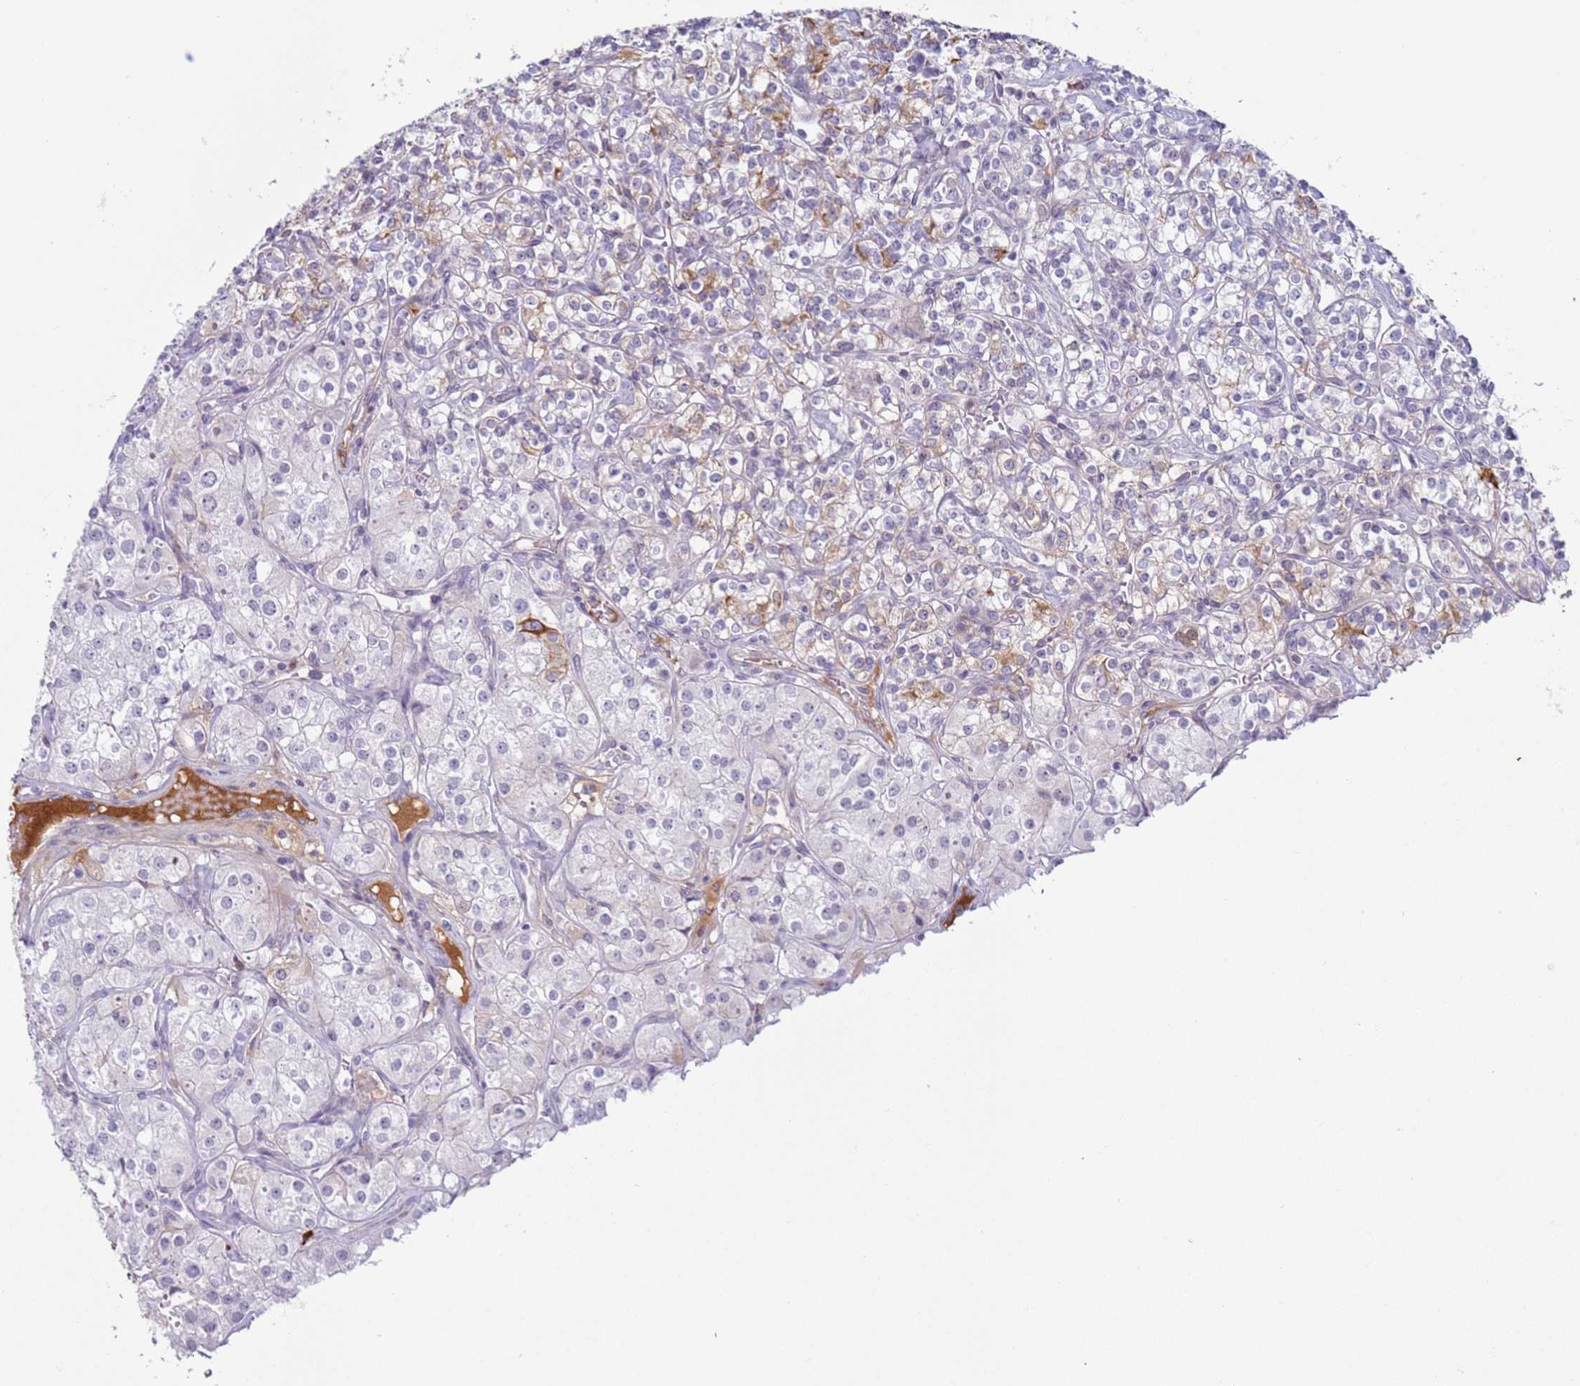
{"staining": {"intensity": "negative", "quantity": "none", "location": "none"}, "tissue": "renal cancer", "cell_type": "Tumor cells", "image_type": "cancer", "snomed": [{"axis": "morphology", "description": "Adenocarcinoma, NOS"}, {"axis": "topography", "description": "Kidney"}], "caption": "Immunohistochemical staining of human renal adenocarcinoma shows no significant staining in tumor cells.", "gene": "NPAP1", "patient": {"sex": "male", "age": 77}}